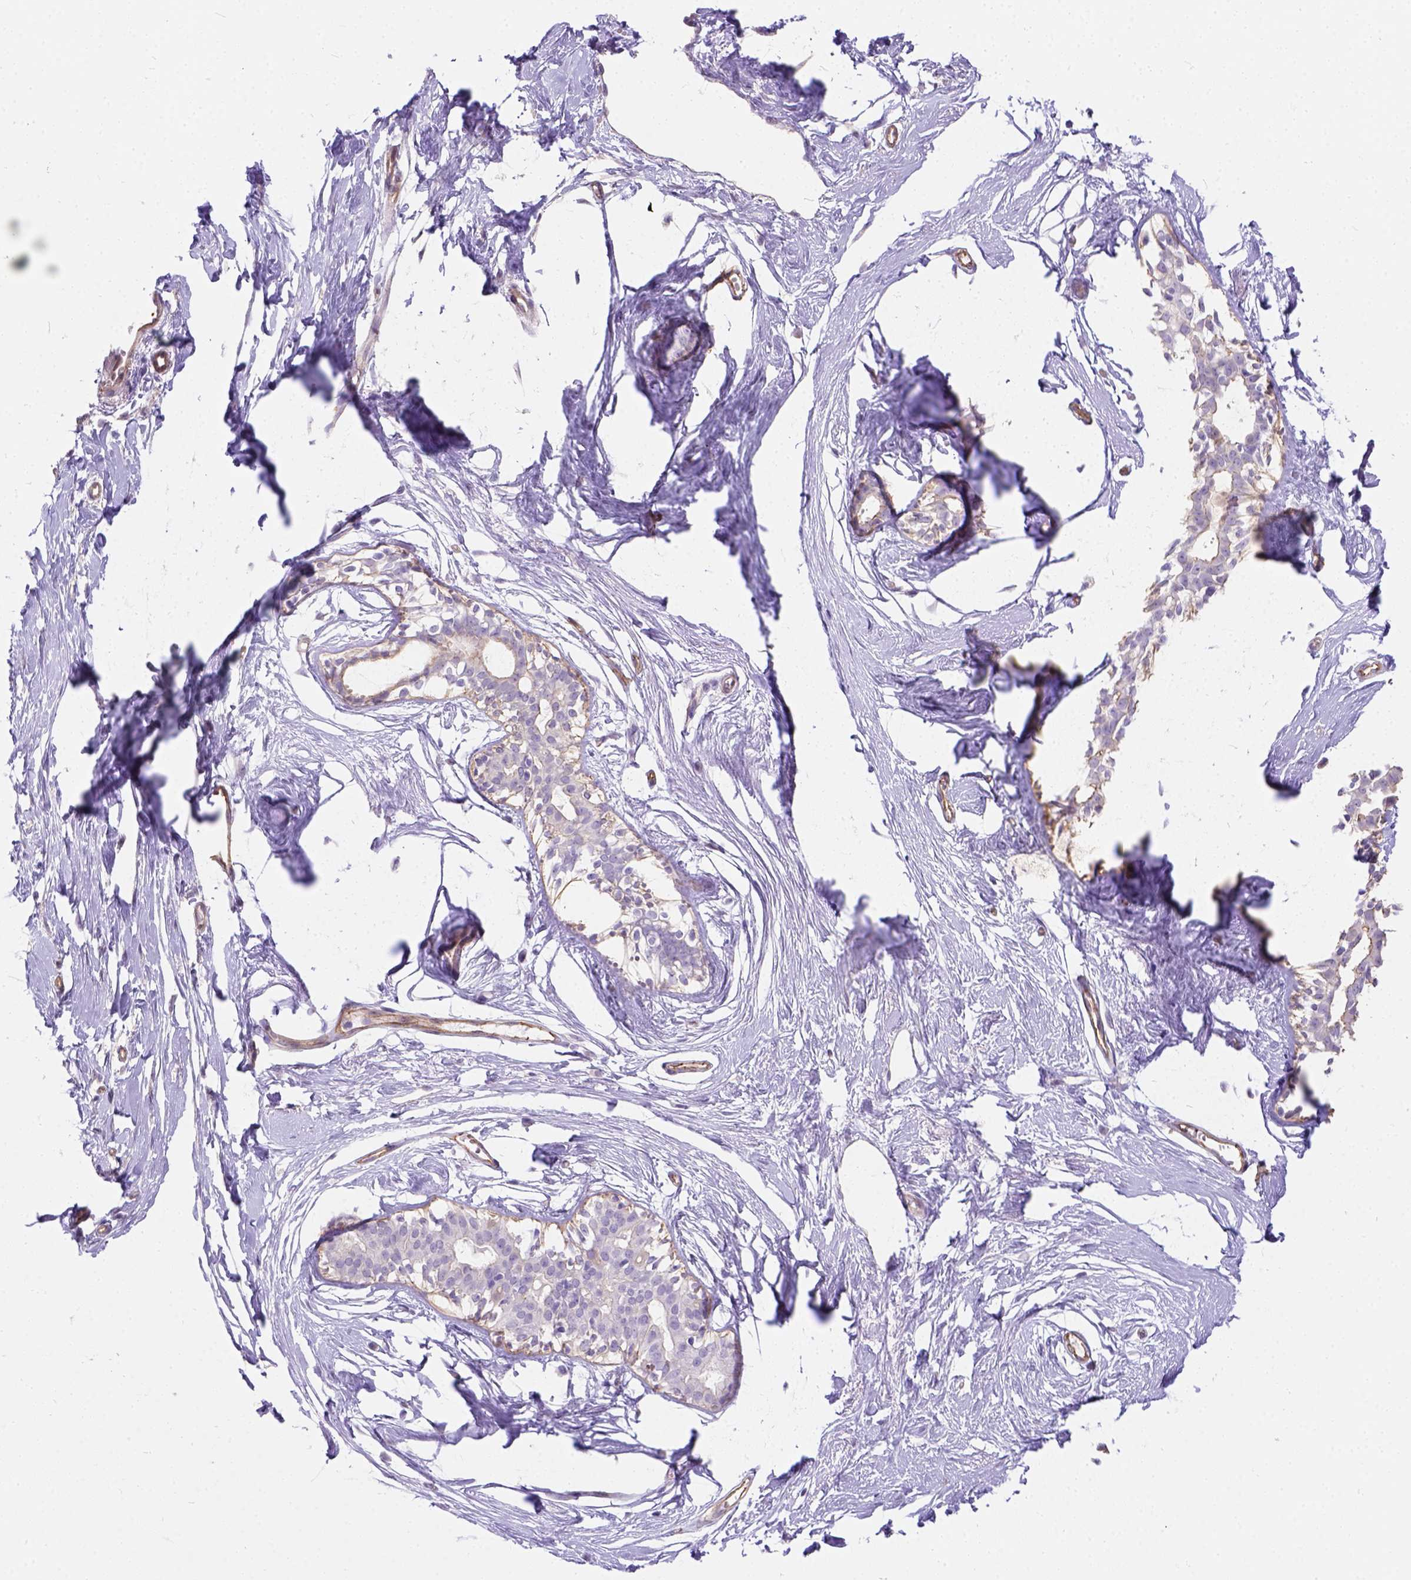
{"staining": {"intensity": "weak", "quantity": ">75%", "location": "cytoplasmic/membranous"}, "tissue": "breast", "cell_type": "Adipocytes", "image_type": "normal", "snomed": [{"axis": "morphology", "description": "Normal tissue, NOS"}, {"axis": "topography", "description": "Breast"}], "caption": "A high-resolution histopathology image shows IHC staining of unremarkable breast, which reveals weak cytoplasmic/membranous expression in approximately >75% of adipocytes.", "gene": "PHF7", "patient": {"sex": "female", "age": 49}}